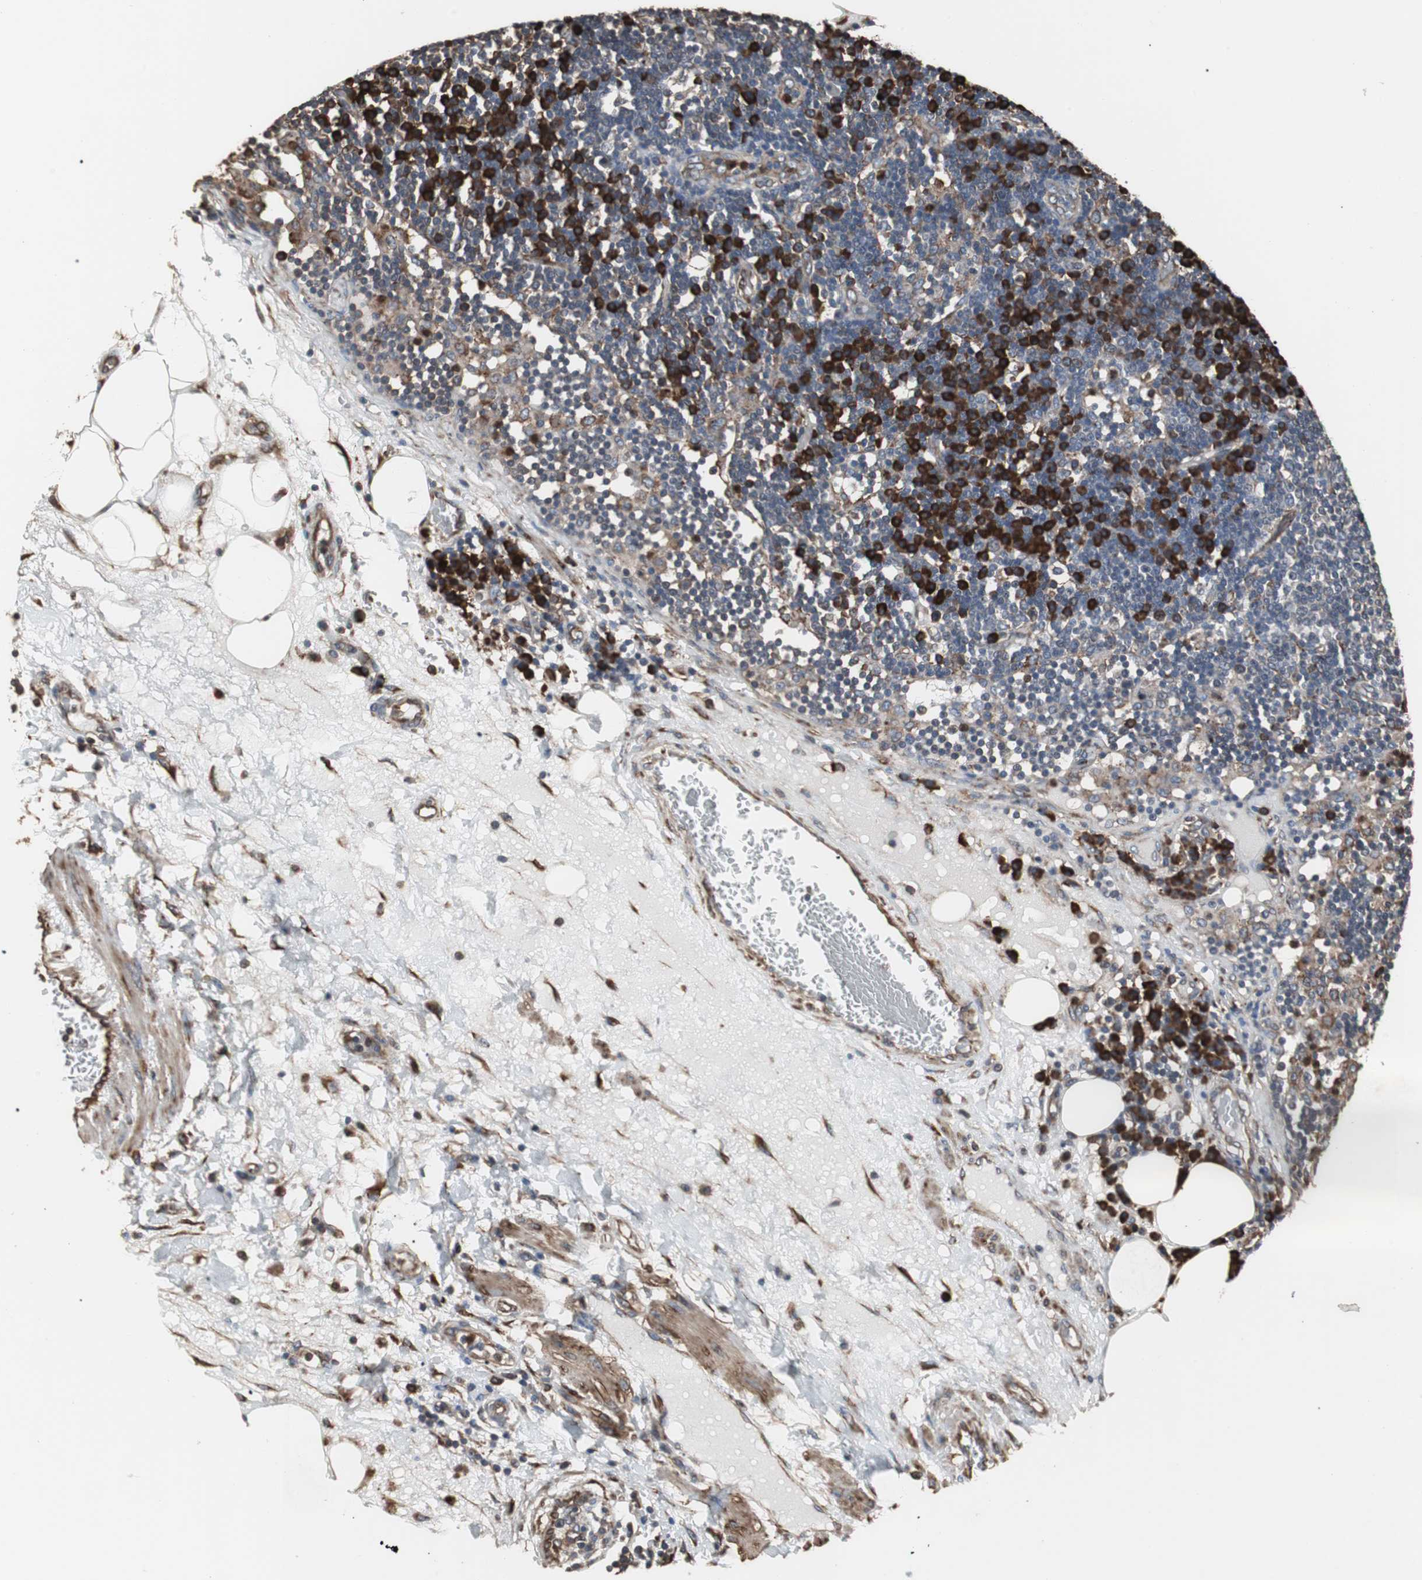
{"staining": {"intensity": "moderate", "quantity": "25%-75%", "location": "cytoplasmic/membranous"}, "tissue": "lymph node", "cell_type": "Germinal center cells", "image_type": "normal", "snomed": [{"axis": "morphology", "description": "Normal tissue, NOS"}, {"axis": "morphology", "description": "Squamous cell carcinoma, metastatic, NOS"}, {"axis": "topography", "description": "Lymph node"}], "caption": "Lymph node stained with a brown dye displays moderate cytoplasmic/membranous positive expression in approximately 25%-75% of germinal center cells.", "gene": "CALU", "patient": {"sex": "female", "age": 53}}